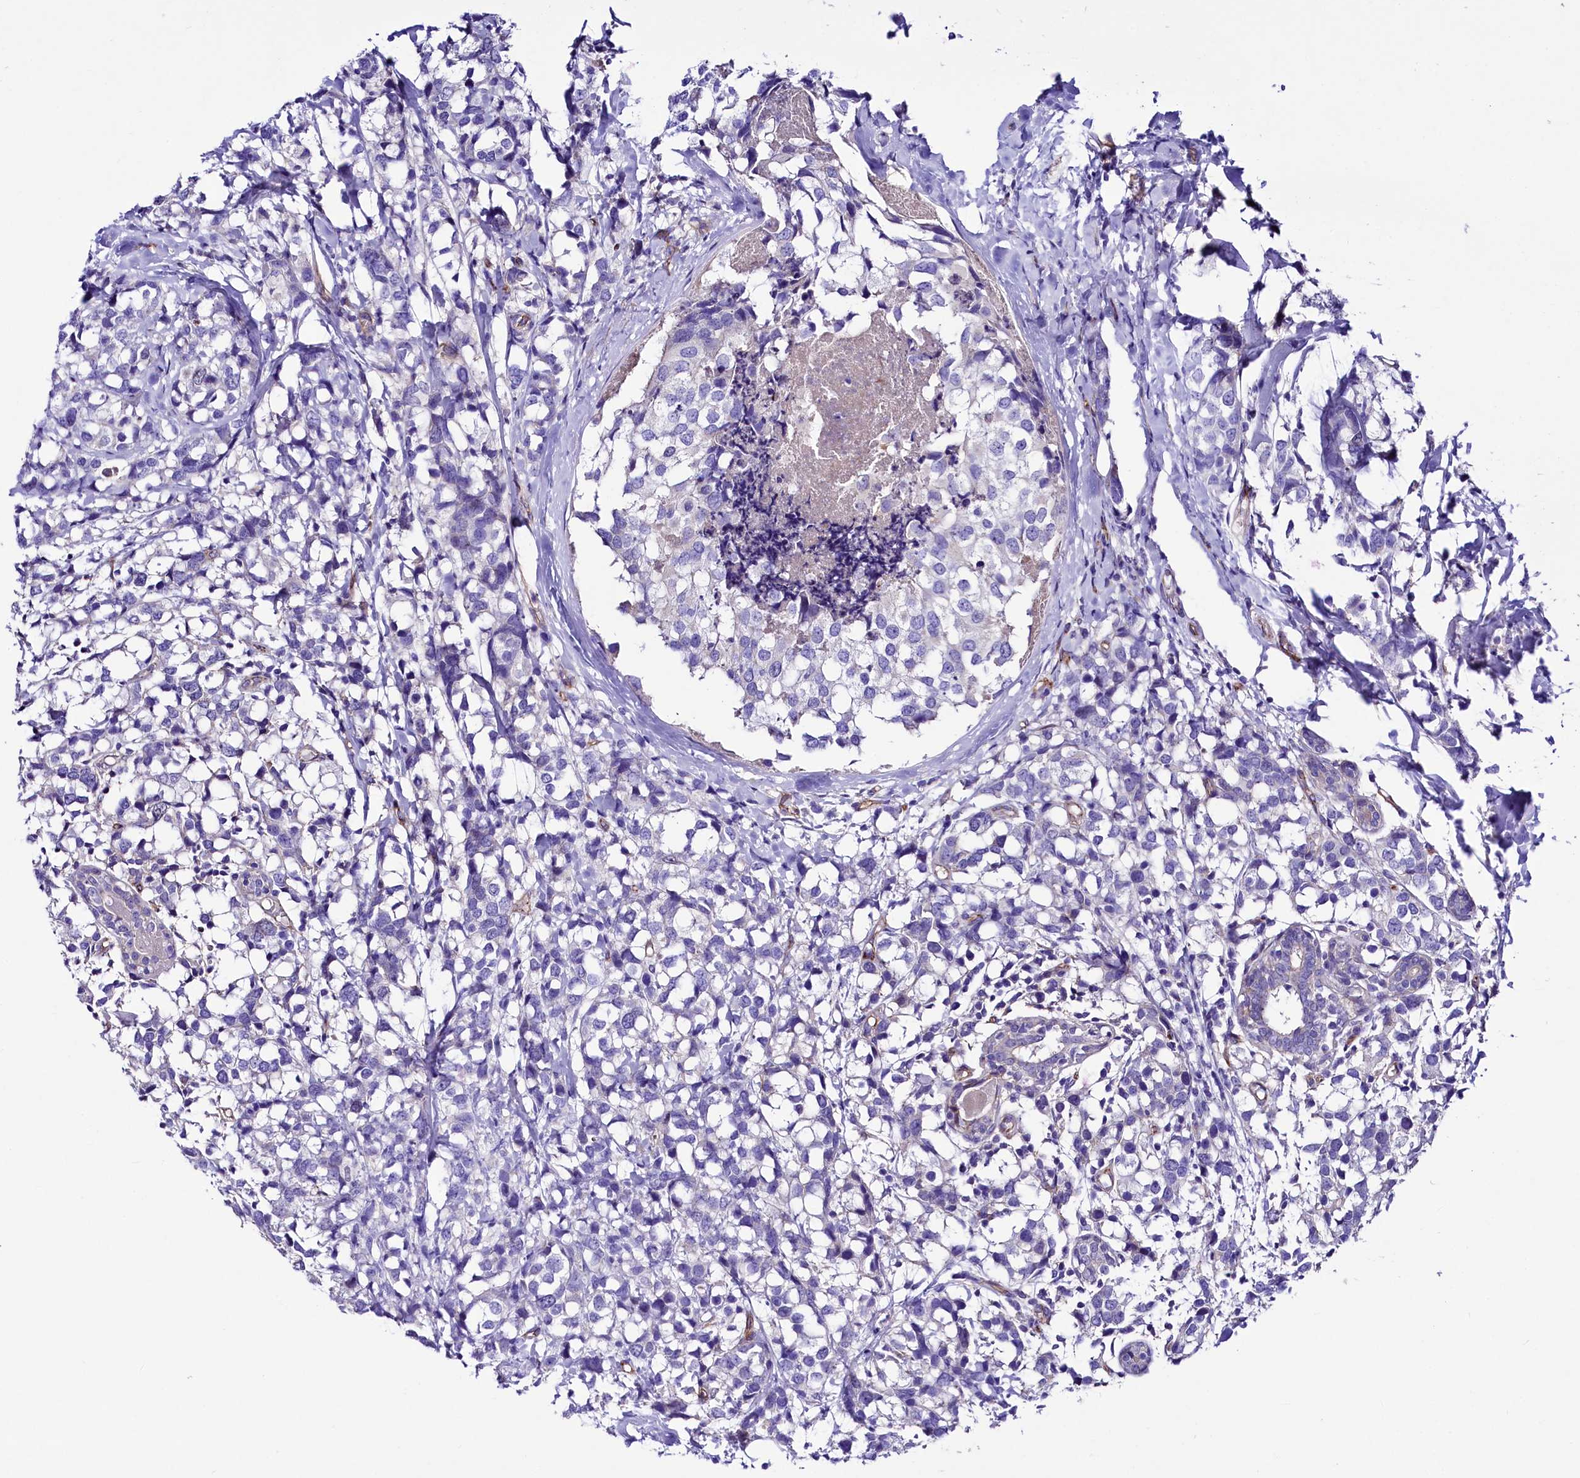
{"staining": {"intensity": "negative", "quantity": "none", "location": "none"}, "tissue": "breast cancer", "cell_type": "Tumor cells", "image_type": "cancer", "snomed": [{"axis": "morphology", "description": "Lobular carcinoma"}, {"axis": "topography", "description": "Breast"}], "caption": "Tumor cells are negative for brown protein staining in breast lobular carcinoma.", "gene": "SLF1", "patient": {"sex": "female", "age": 59}}